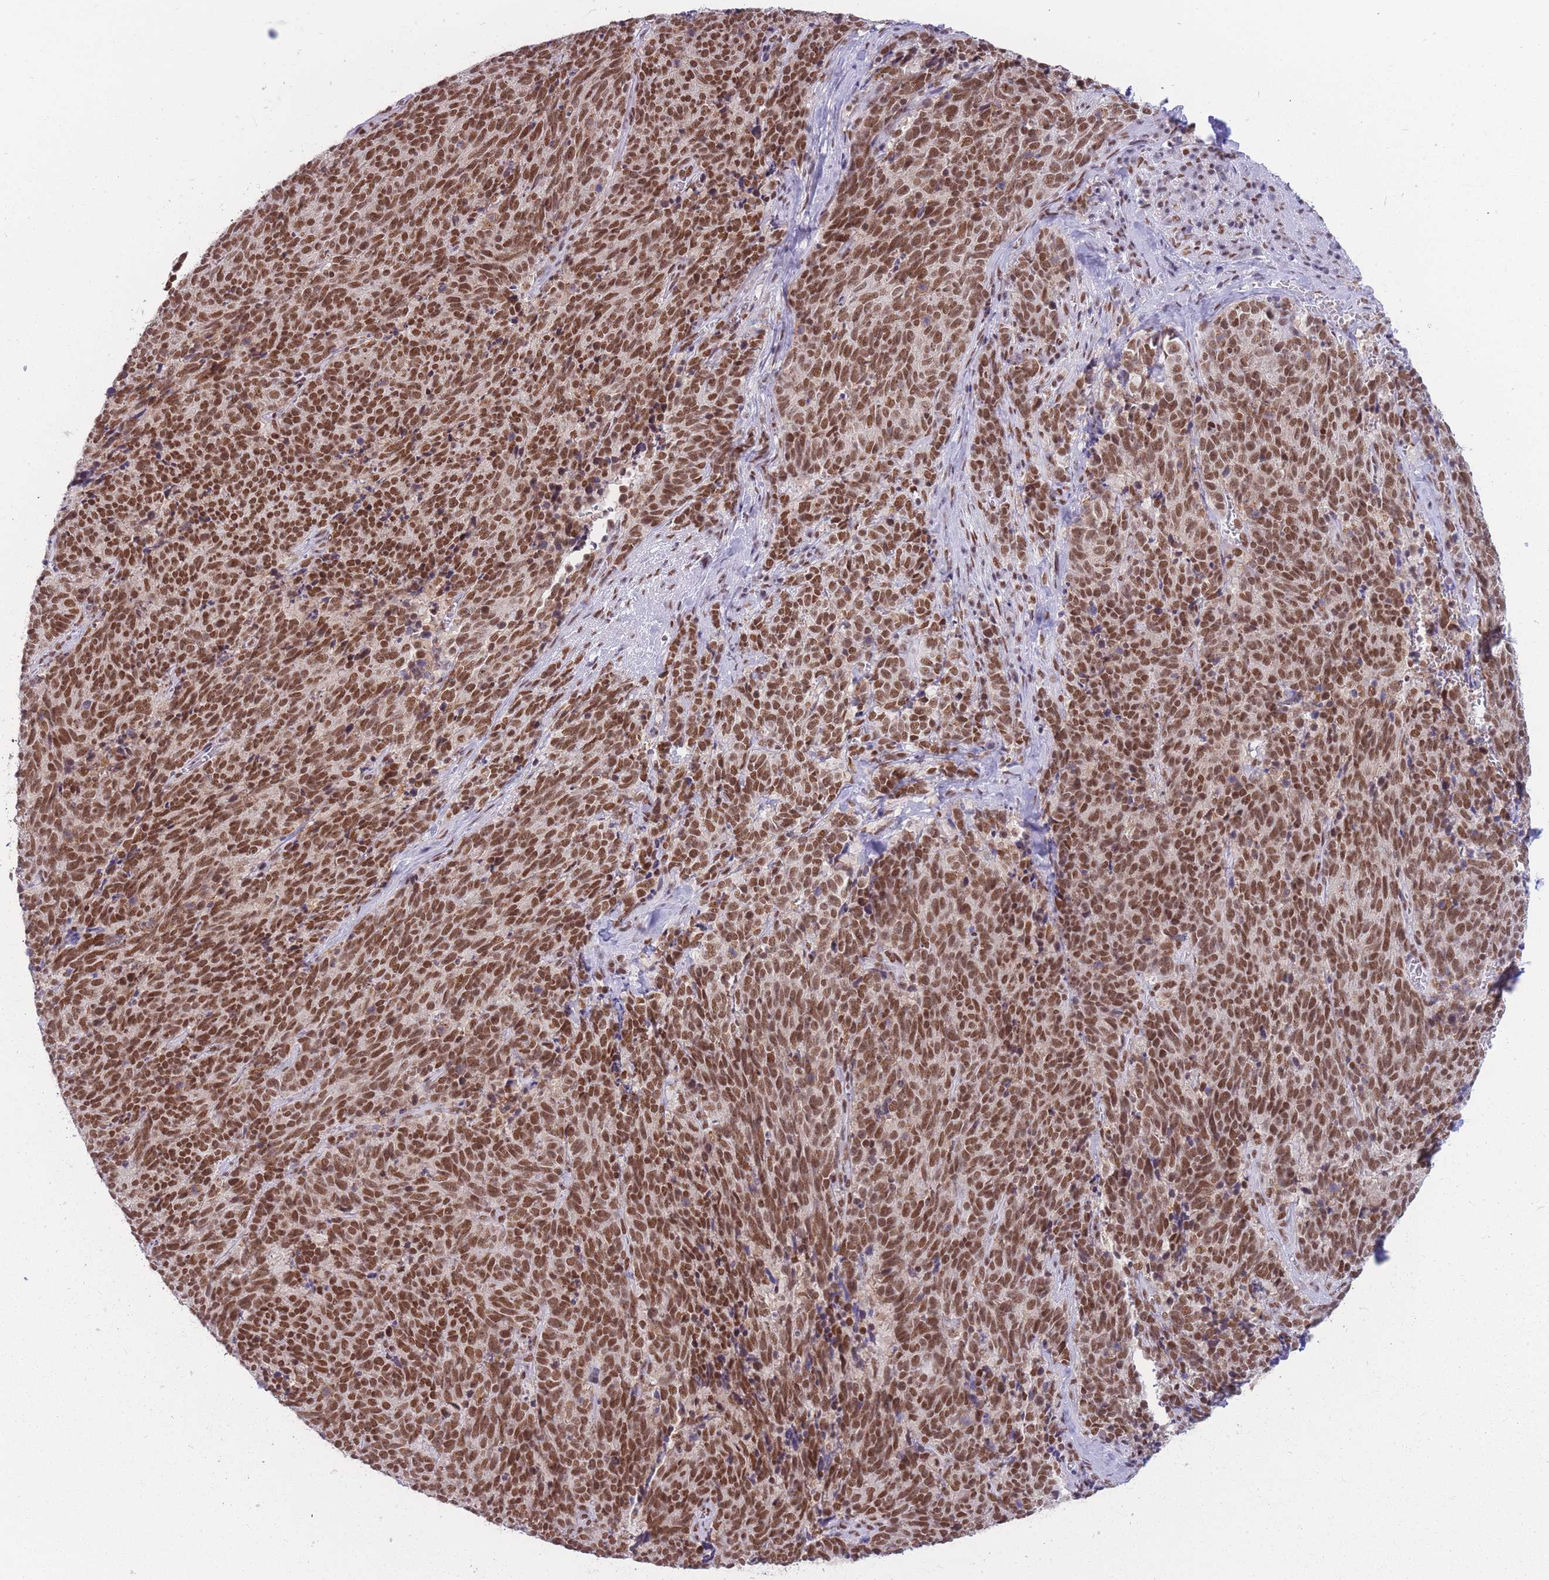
{"staining": {"intensity": "strong", "quantity": ">75%", "location": "nuclear"}, "tissue": "cervical cancer", "cell_type": "Tumor cells", "image_type": "cancer", "snomed": [{"axis": "morphology", "description": "Squamous cell carcinoma, NOS"}, {"axis": "topography", "description": "Cervix"}], "caption": "Protein positivity by immunohistochemistry (IHC) displays strong nuclear staining in approximately >75% of tumor cells in cervical cancer (squamous cell carcinoma).", "gene": "HNRNPUL1", "patient": {"sex": "female", "age": 29}}